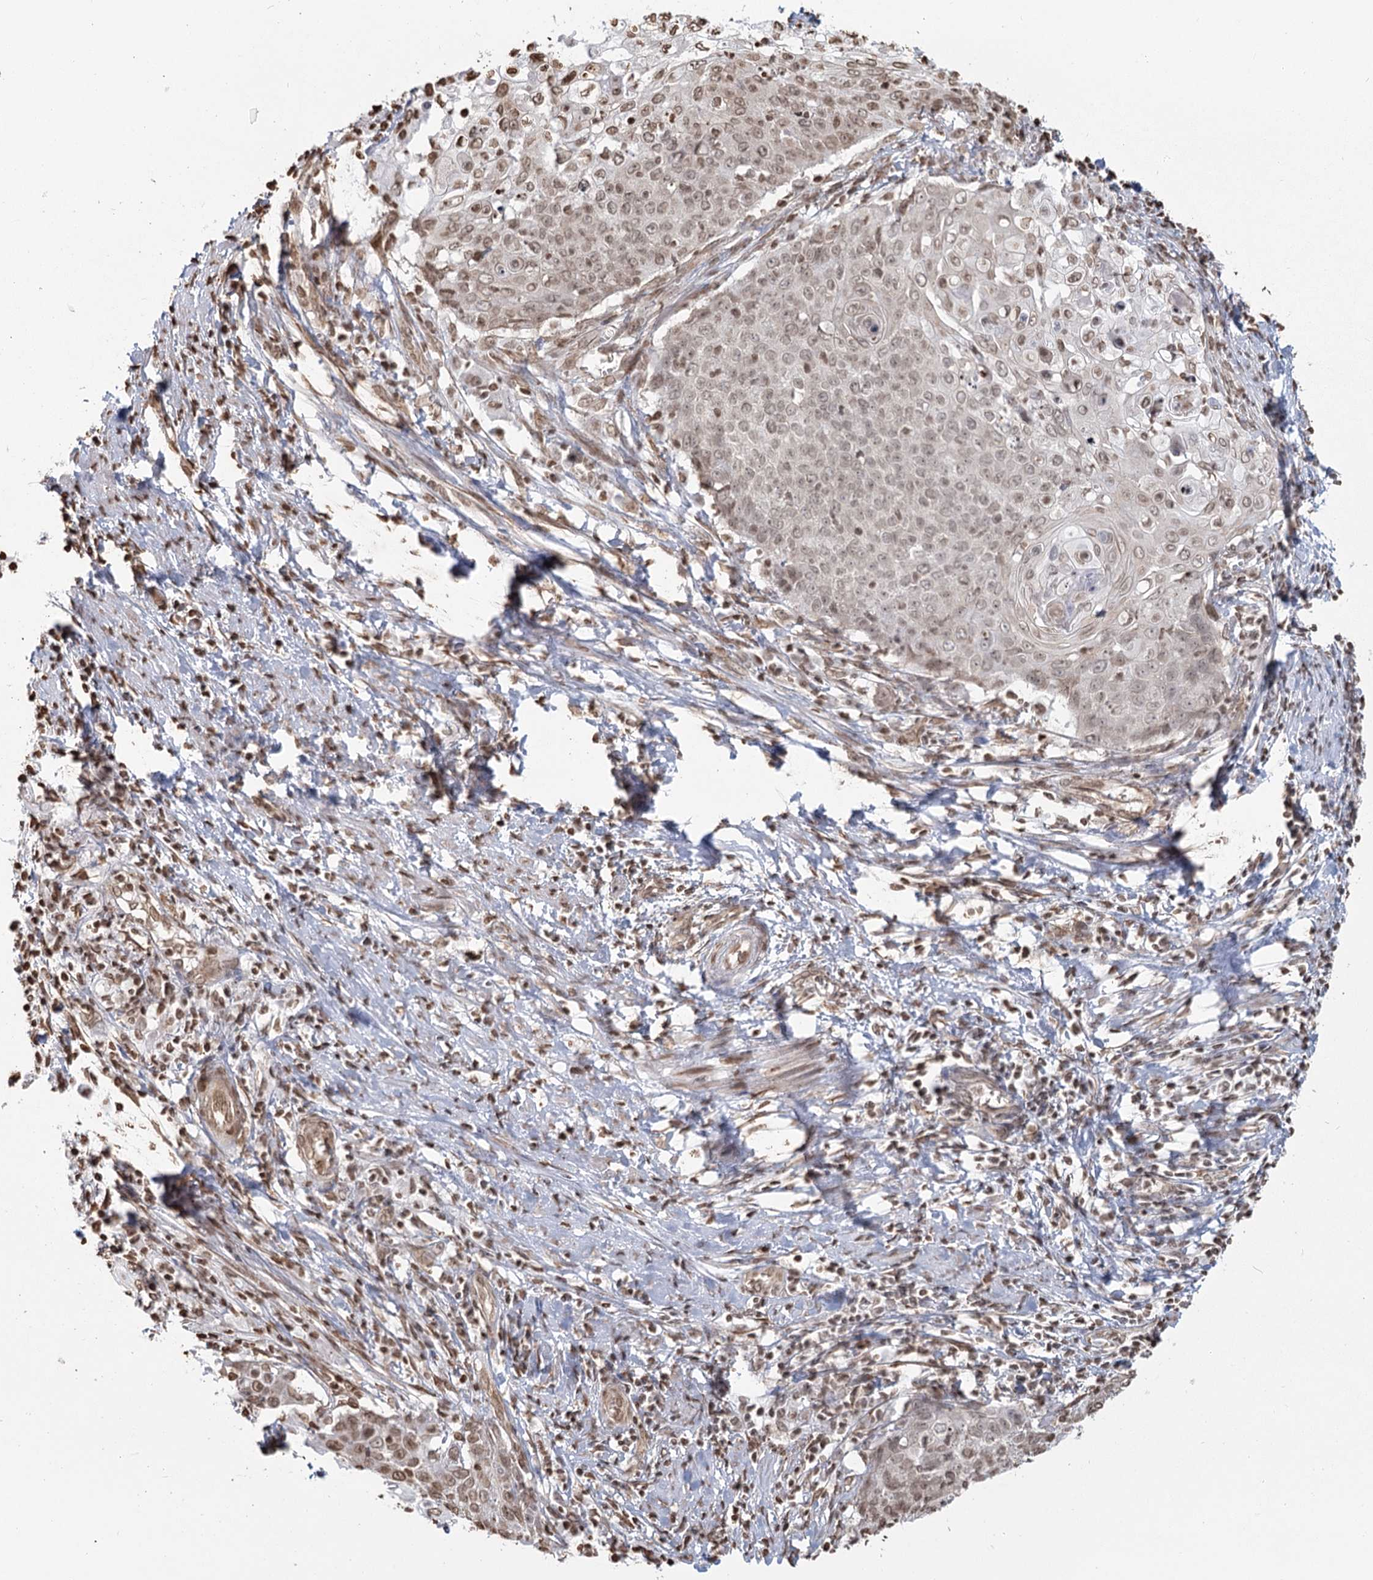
{"staining": {"intensity": "weak", "quantity": "25%-75%", "location": "nuclear"}, "tissue": "cervical cancer", "cell_type": "Tumor cells", "image_type": "cancer", "snomed": [{"axis": "morphology", "description": "Squamous cell carcinoma, NOS"}, {"axis": "topography", "description": "Cervix"}], "caption": "Immunohistochemical staining of human squamous cell carcinoma (cervical) demonstrates low levels of weak nuclear expression in about 25%-75% of tumor cells.", "gene": "FAM13A", "patient": {"sex": "female", "age": 39}}